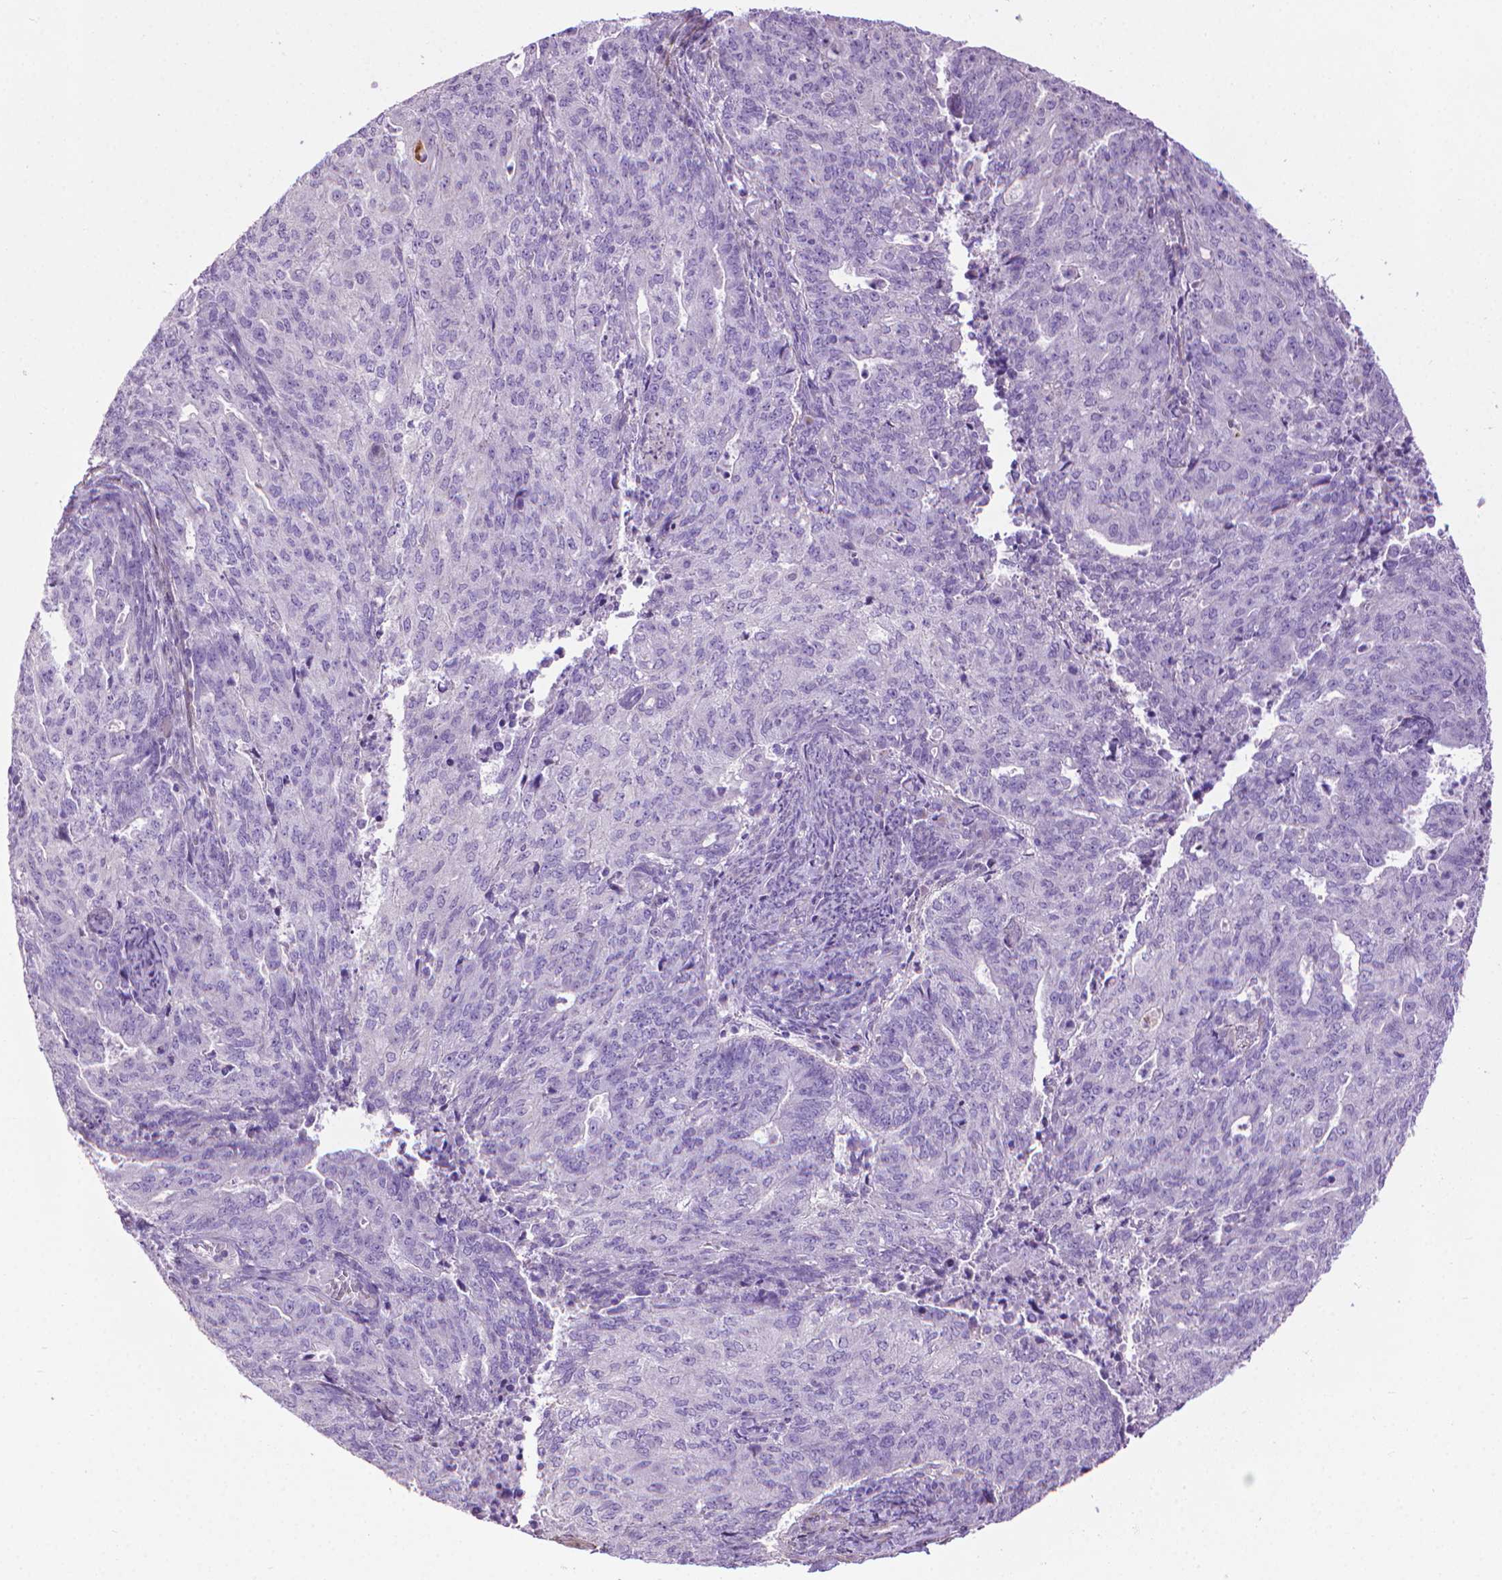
{"staining": {"intensity": "negative", "quantity": "none", "location": "none"}, "tissue": "endometrial cancer", "cell_type": "Tumor cells", "image_type": "cancer", "snomed": [{"axis": "morphology", "description": "Adenocarcinoma, NOS"}, {"axis": "topography", "description": "Endometrium"}], "caption": "High power microscopy image of an immunohistochemistry photomicrograph of endometrial adenocarcinoma, revealing no significant positivity in tumor cells.", "gene": "AQP10", "patient": {"sex": "female", "age": 82}}